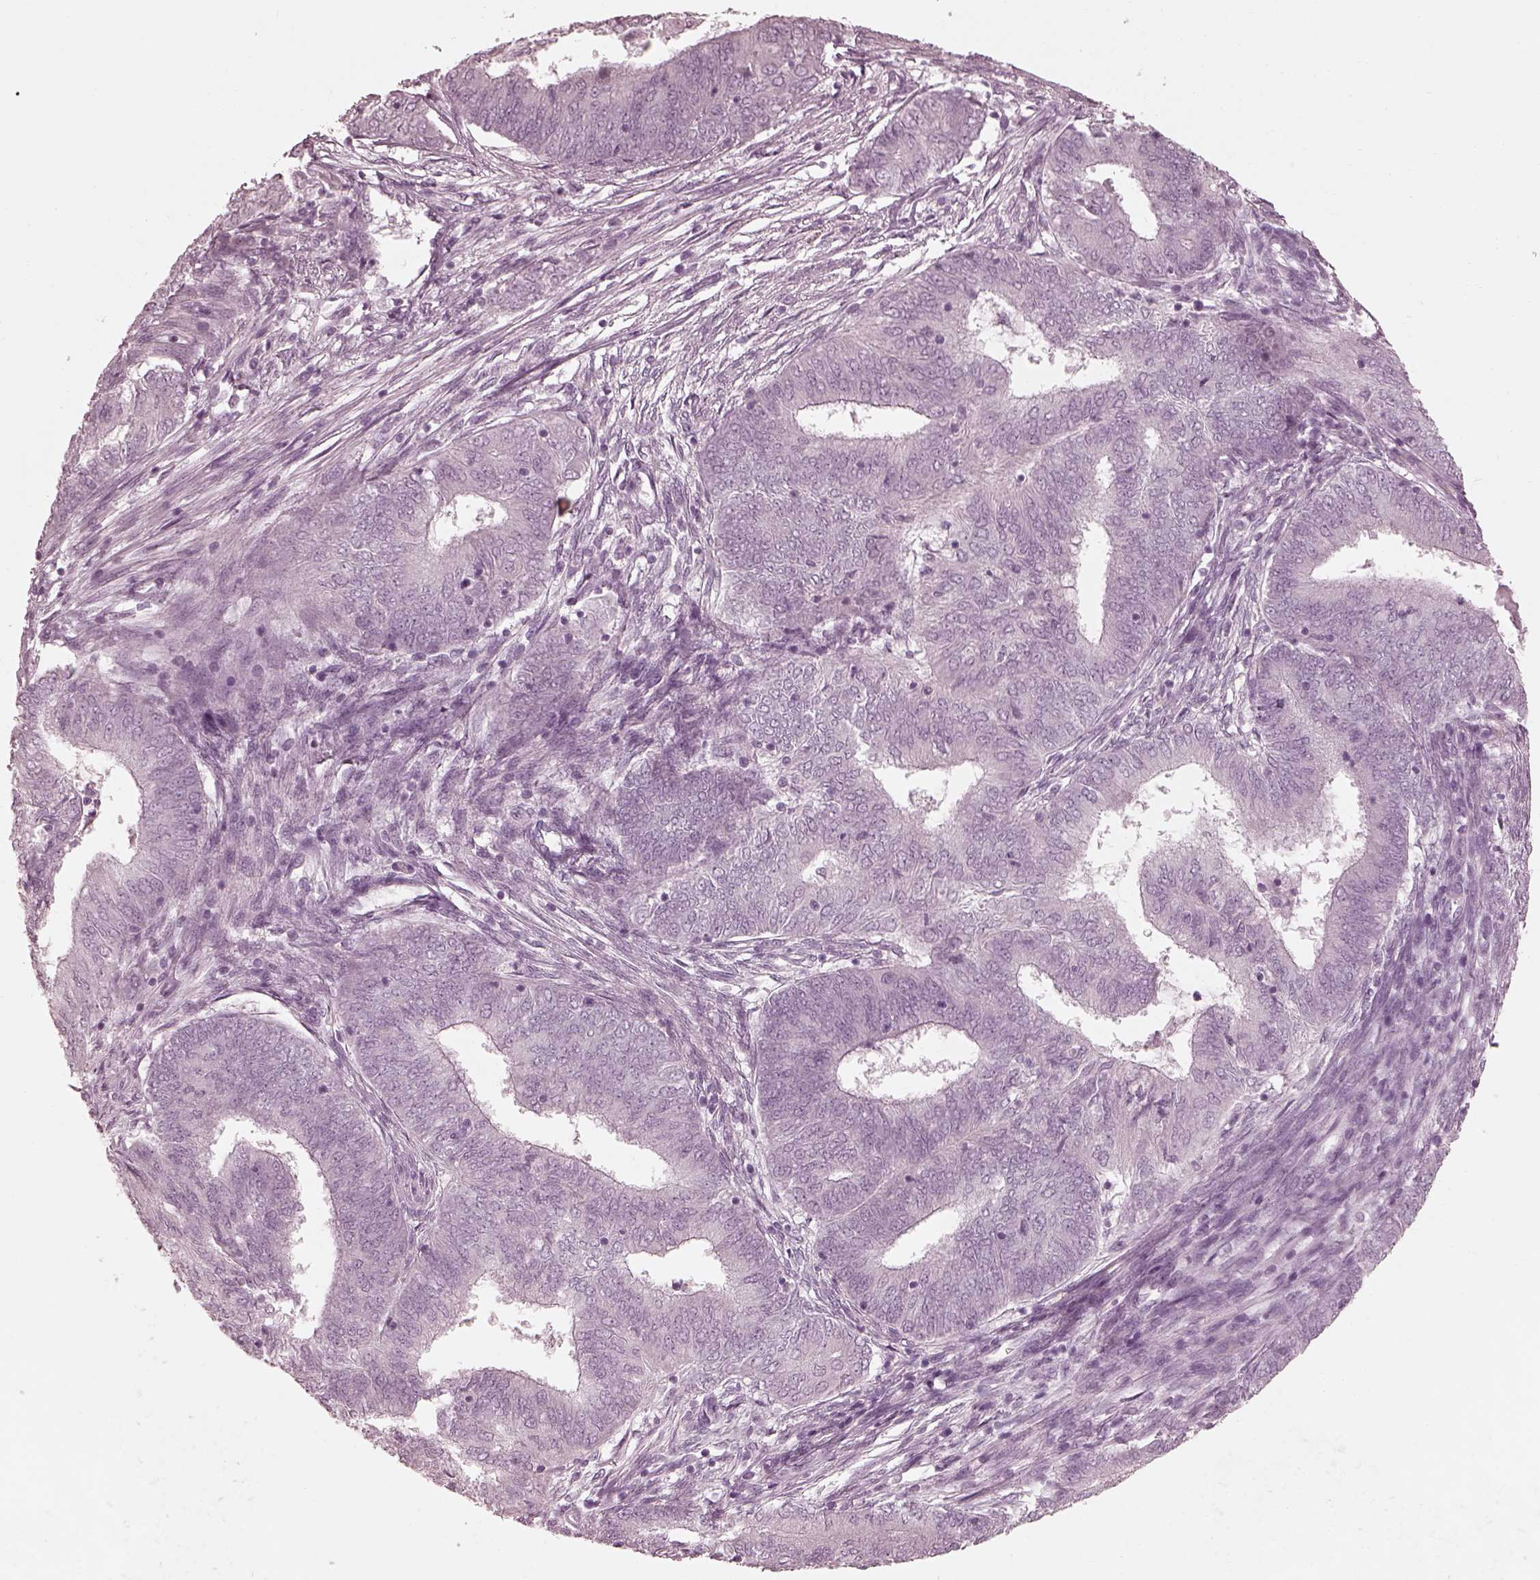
{"staining": {"intensity": "negative", "quantity": "none", "location": "none"}, "tissue": "endometrial cancer", "cell_type": "Tumor cells", "image_type": "cancer", "snomed": [{"axis": "morphology", "description": "Adenocarcinoma, NOS"}, {"axis": "topography", "description": "Endometrium"}], "caption": "Immunohistochemical staining of endometrial adenocarcinoma exhibits no significant positivity in tumor cells.", "gene": "SAXO2", "patient": {"sex": "female", "age": 62}}